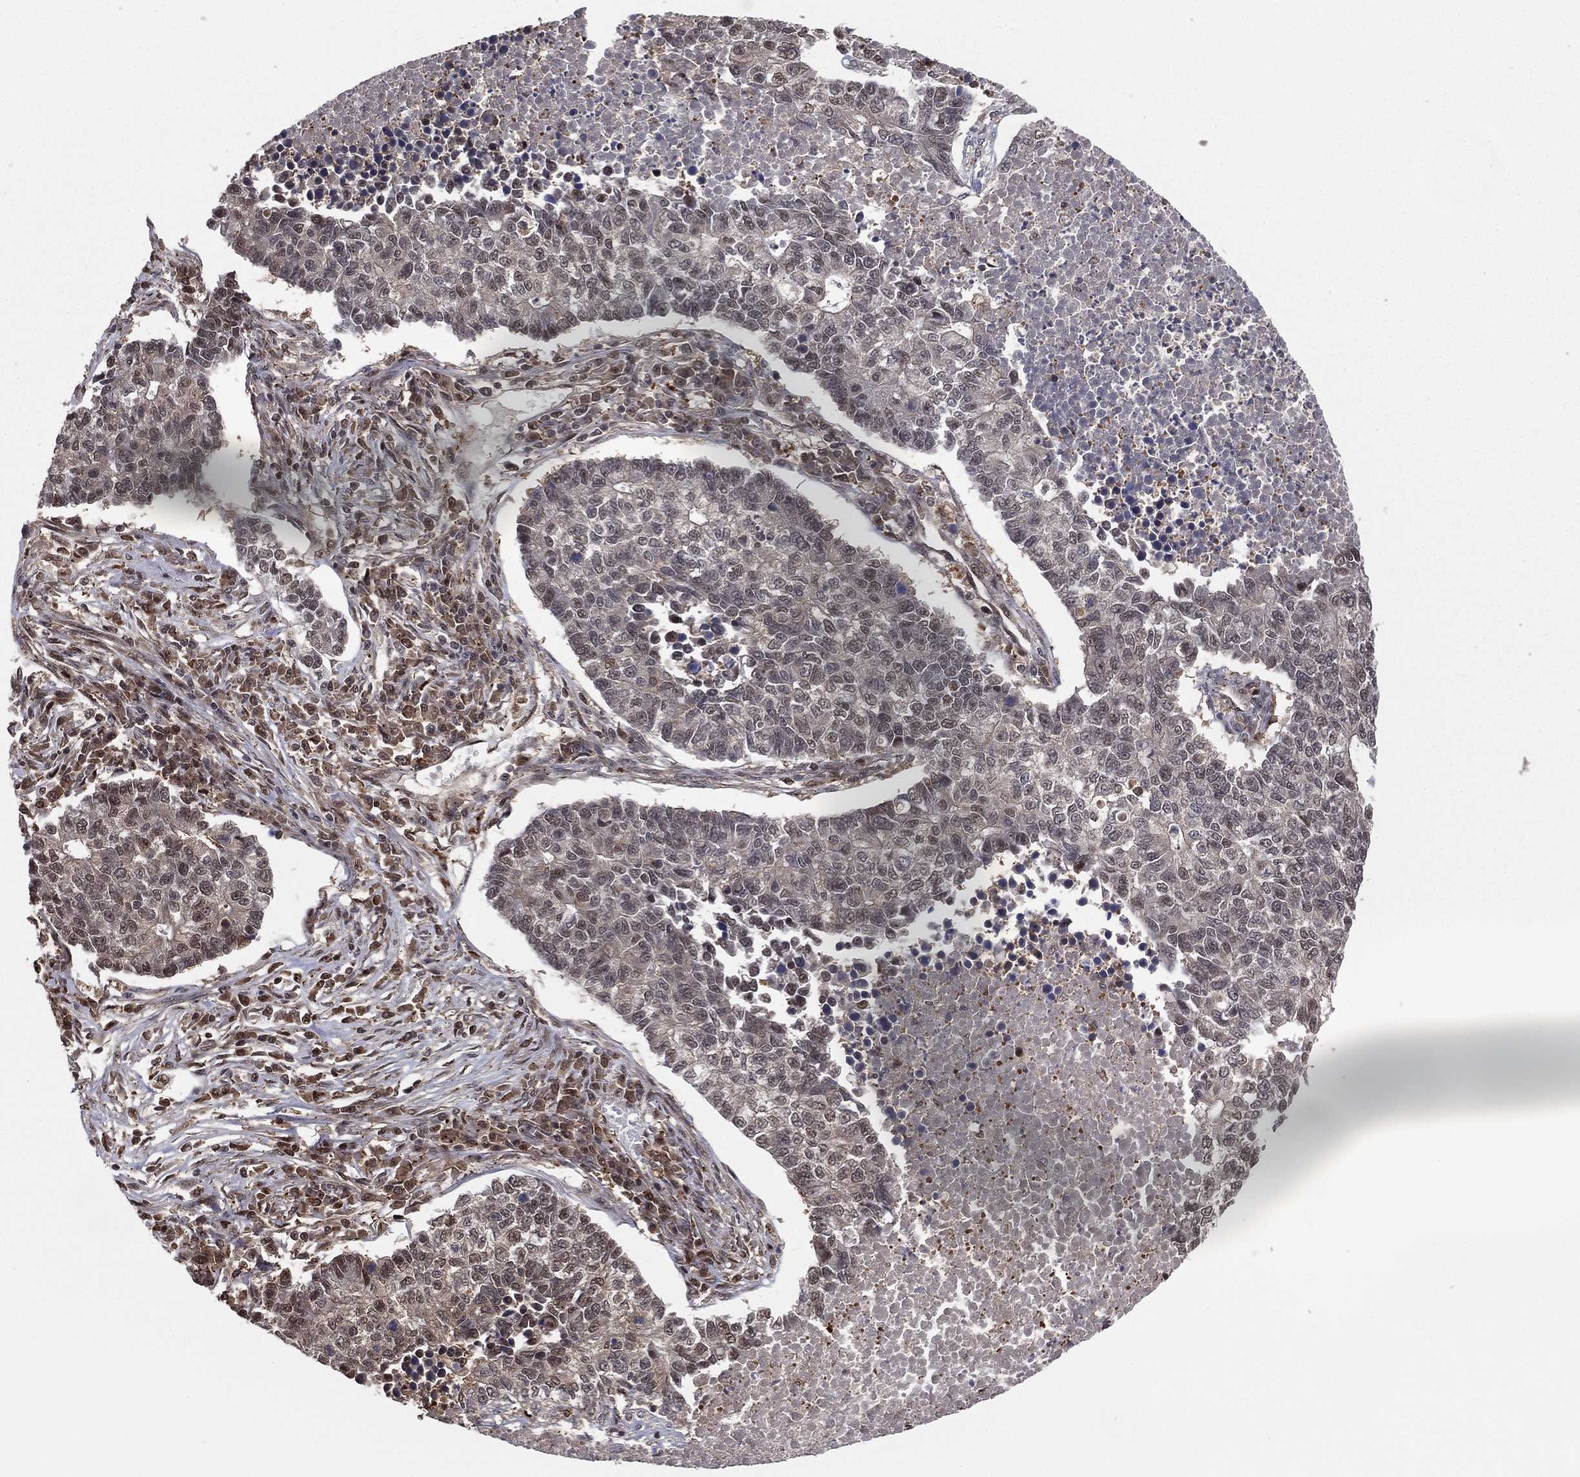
{"staining": {"intensity": "moderate", "quantity": "<25%", "location": "nuclear"}, "tissue": "lung cancer", "cell_type": "Tumor cells", "image_type": "cancer", "snomed": [{"axis": "morphology", "description": "Adenocarcinoma, NOS"}, {"axis": "topography", "description": "Lung"}], "caption": "A brown stain highlights moderate nuclear expression of a protein in lung adenocarcinoma tumor cells.", "gene": "ICOSLG", "patient": {"sex": "male", "age": 57}}